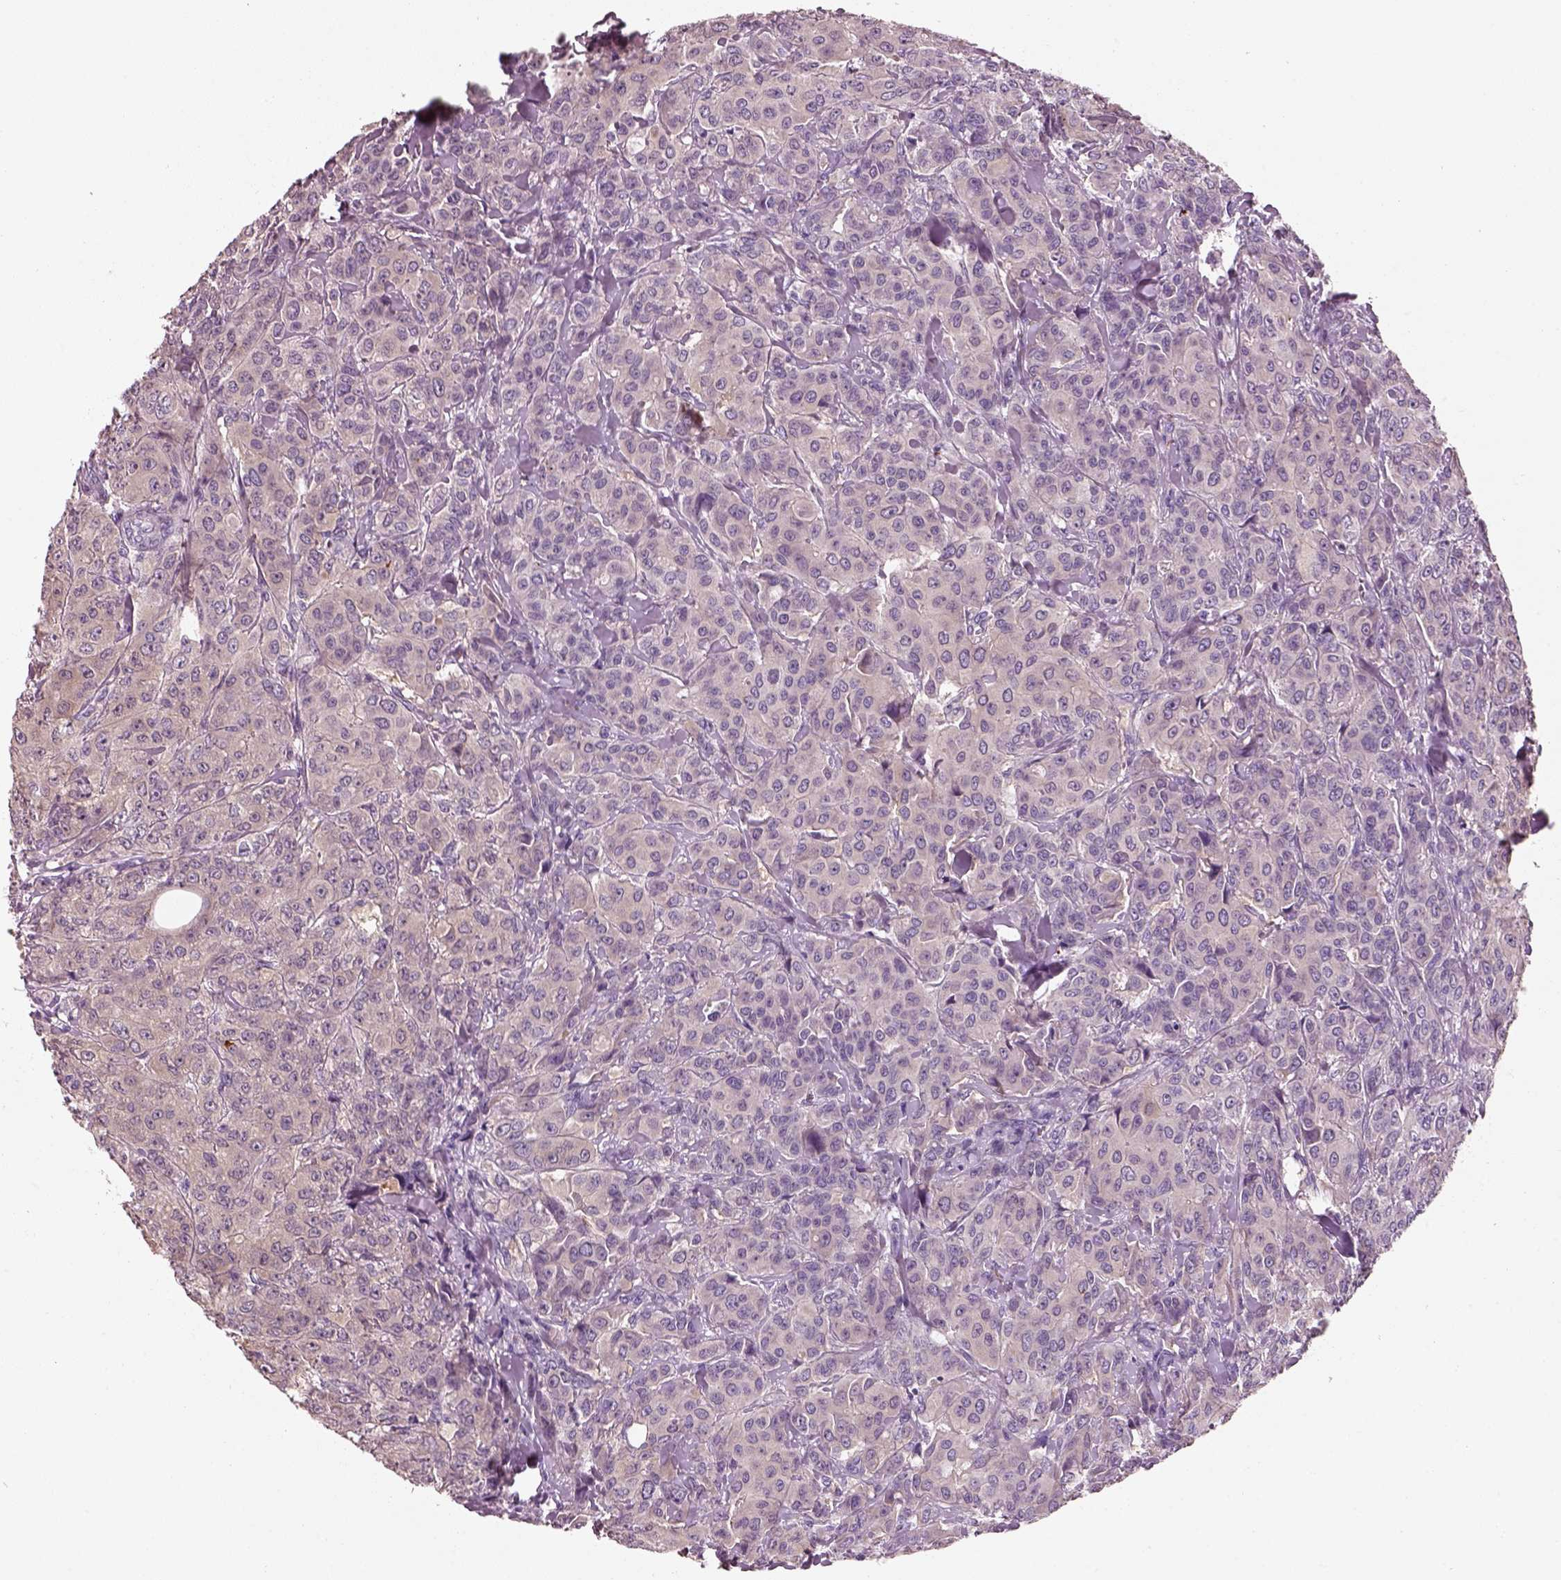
{"staining": {"intensity": "negative", "quantity": "none", "location": "none"}, "tissue": "breast cancer", "cell_type": "Tumor cells", "image_type": "cancer", "snomed": [{"axis": "morphology", "description": "Duct carcinoma"}, {"axis": "topography", "description": "Breast"}], "caption": "This is an immunohistochemistry histopathology image of human breast cancer (intraductal carcinoma). There is no expression in tumor cells.", "gene": "ELSPBP1", "patient": {"sex": "female", "age": 43}}